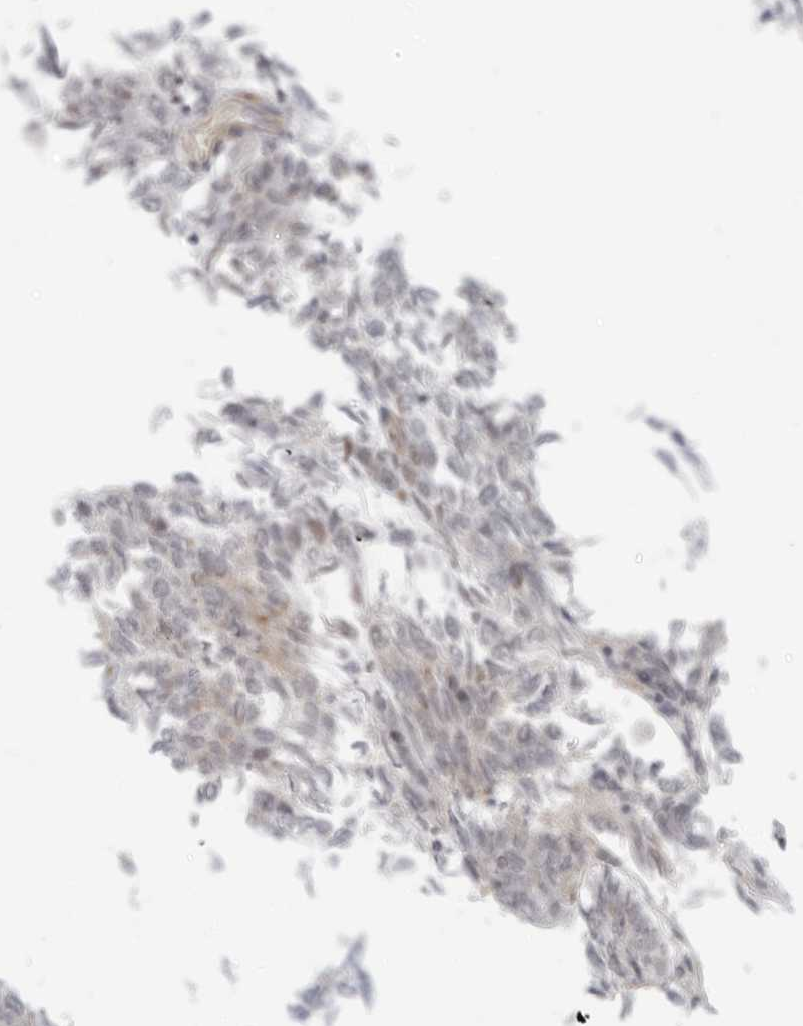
{"staining": {"intensity": "negative", "quantity": "none", "location": "none"}, "tissue": "endometrial cancer", "cell_type": "Tumor cells", "image_type": "cancer", "snomed": [{"axis": "morphology", "description": "Adenocarcinoma, NOS"}, {"axis": "topography", "description": "Endometrium"}], "caption": "This is a micrograph of IHC staining of endometrial adenocarcinoma, which shows no positivity in tumor cells. The staining is performed using DAB (3,3'-diaminobenzidine) brown chromogen with nuclei counter-stained in using hematoxylin.", "gene": "SUGCT", "patient": {"sex": "female", "age": 80}}